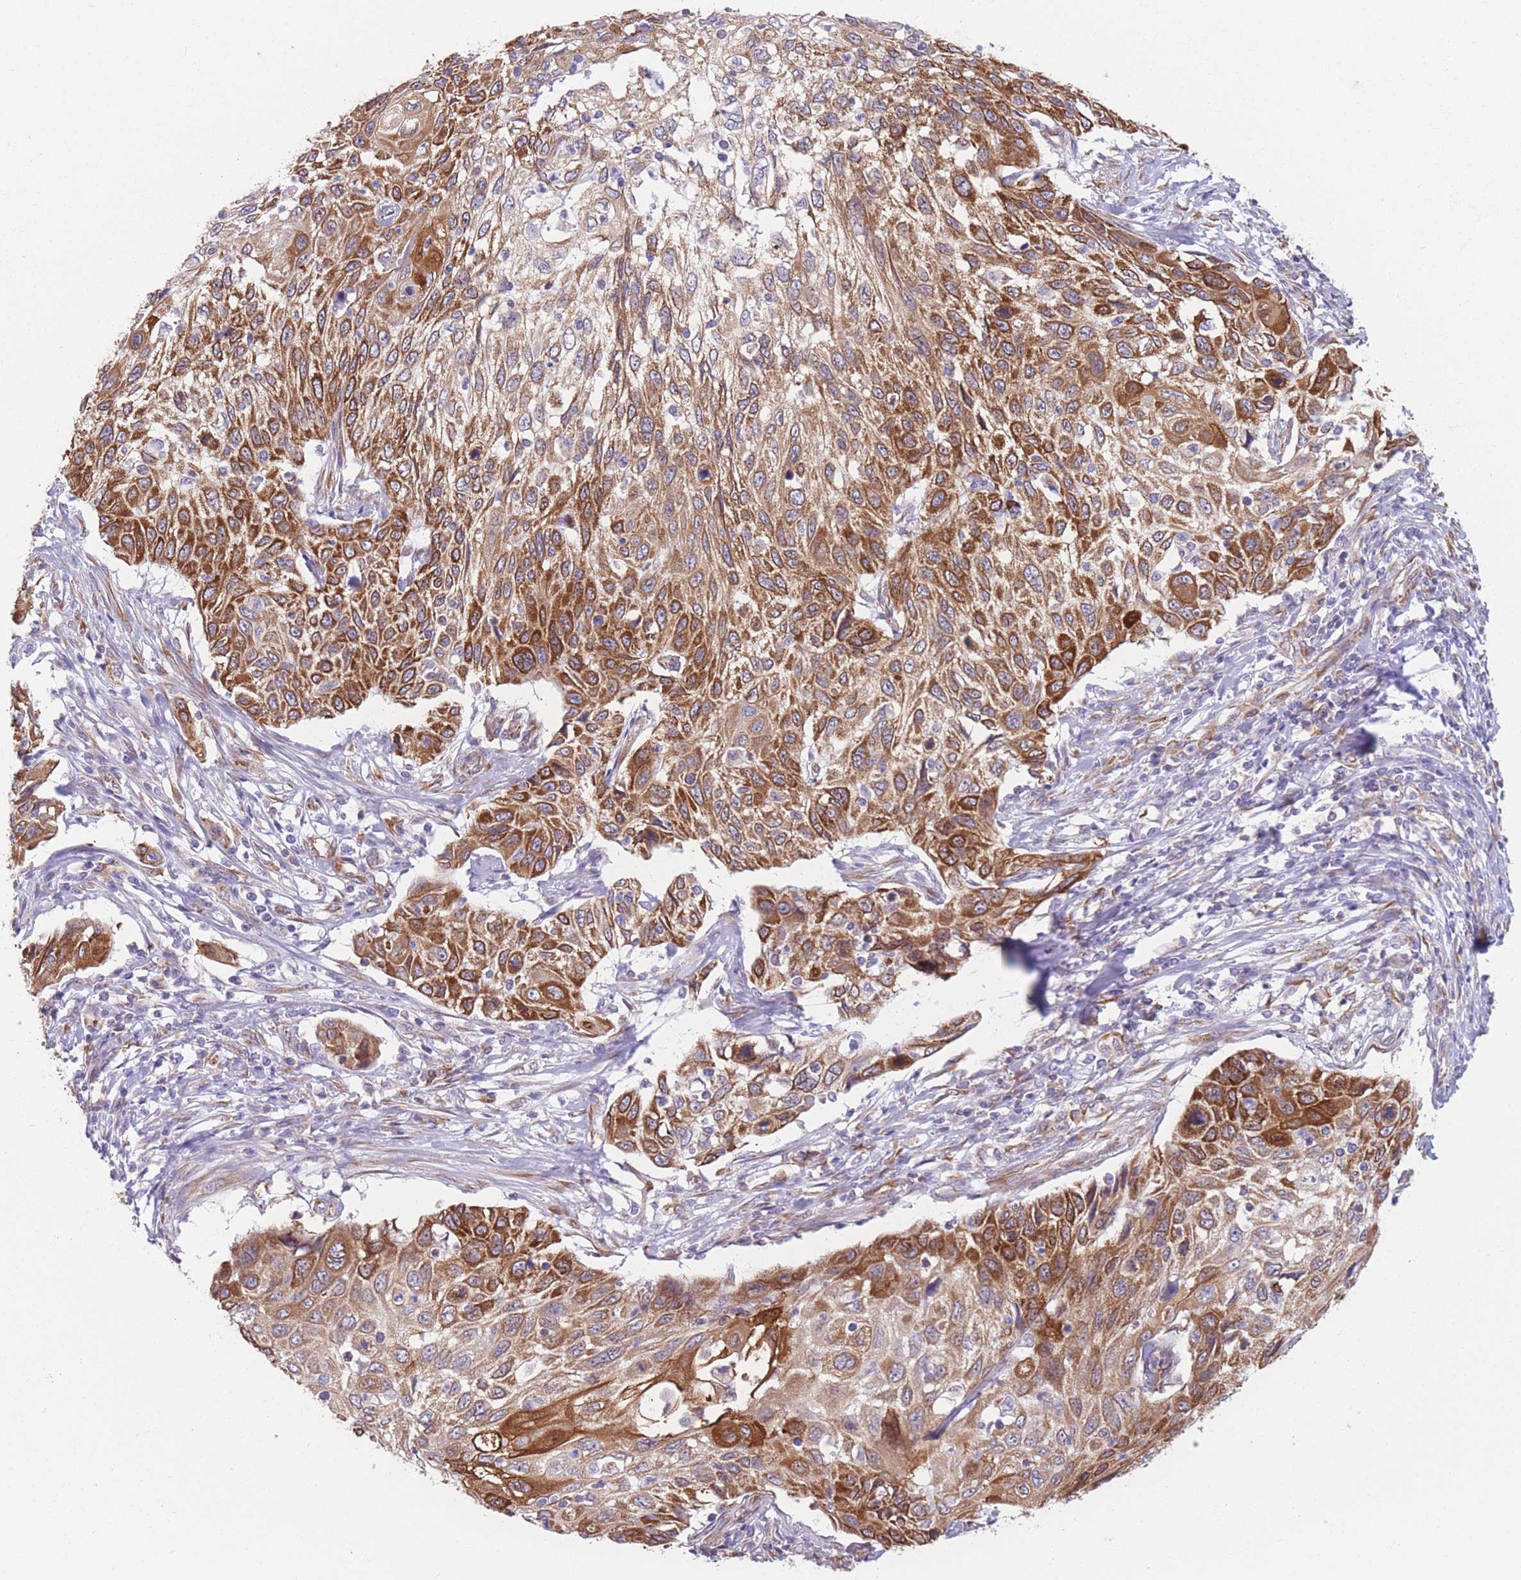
{"staining": {"intensity": "moderate", "quantity": ">75%", "location": "cytoplasmic/membranous"}, "tissue": "cervical cancer", "cell_type": "Tumor cells", "image_type": "cancer", "snomed": [{"axis": "morphology", "description": "Squamous cell carcinoma, NOS"}, {"axis": "topography", "description": "Cervix"}], "caption": "Moderate cytoplasmic/membranous positivity for a protein is identified in approximately >75% of tumor cells of cervical cancer using immunohistochemistry.", "gene": "AK9", "patient": {"sex": "female", "age": 70}}